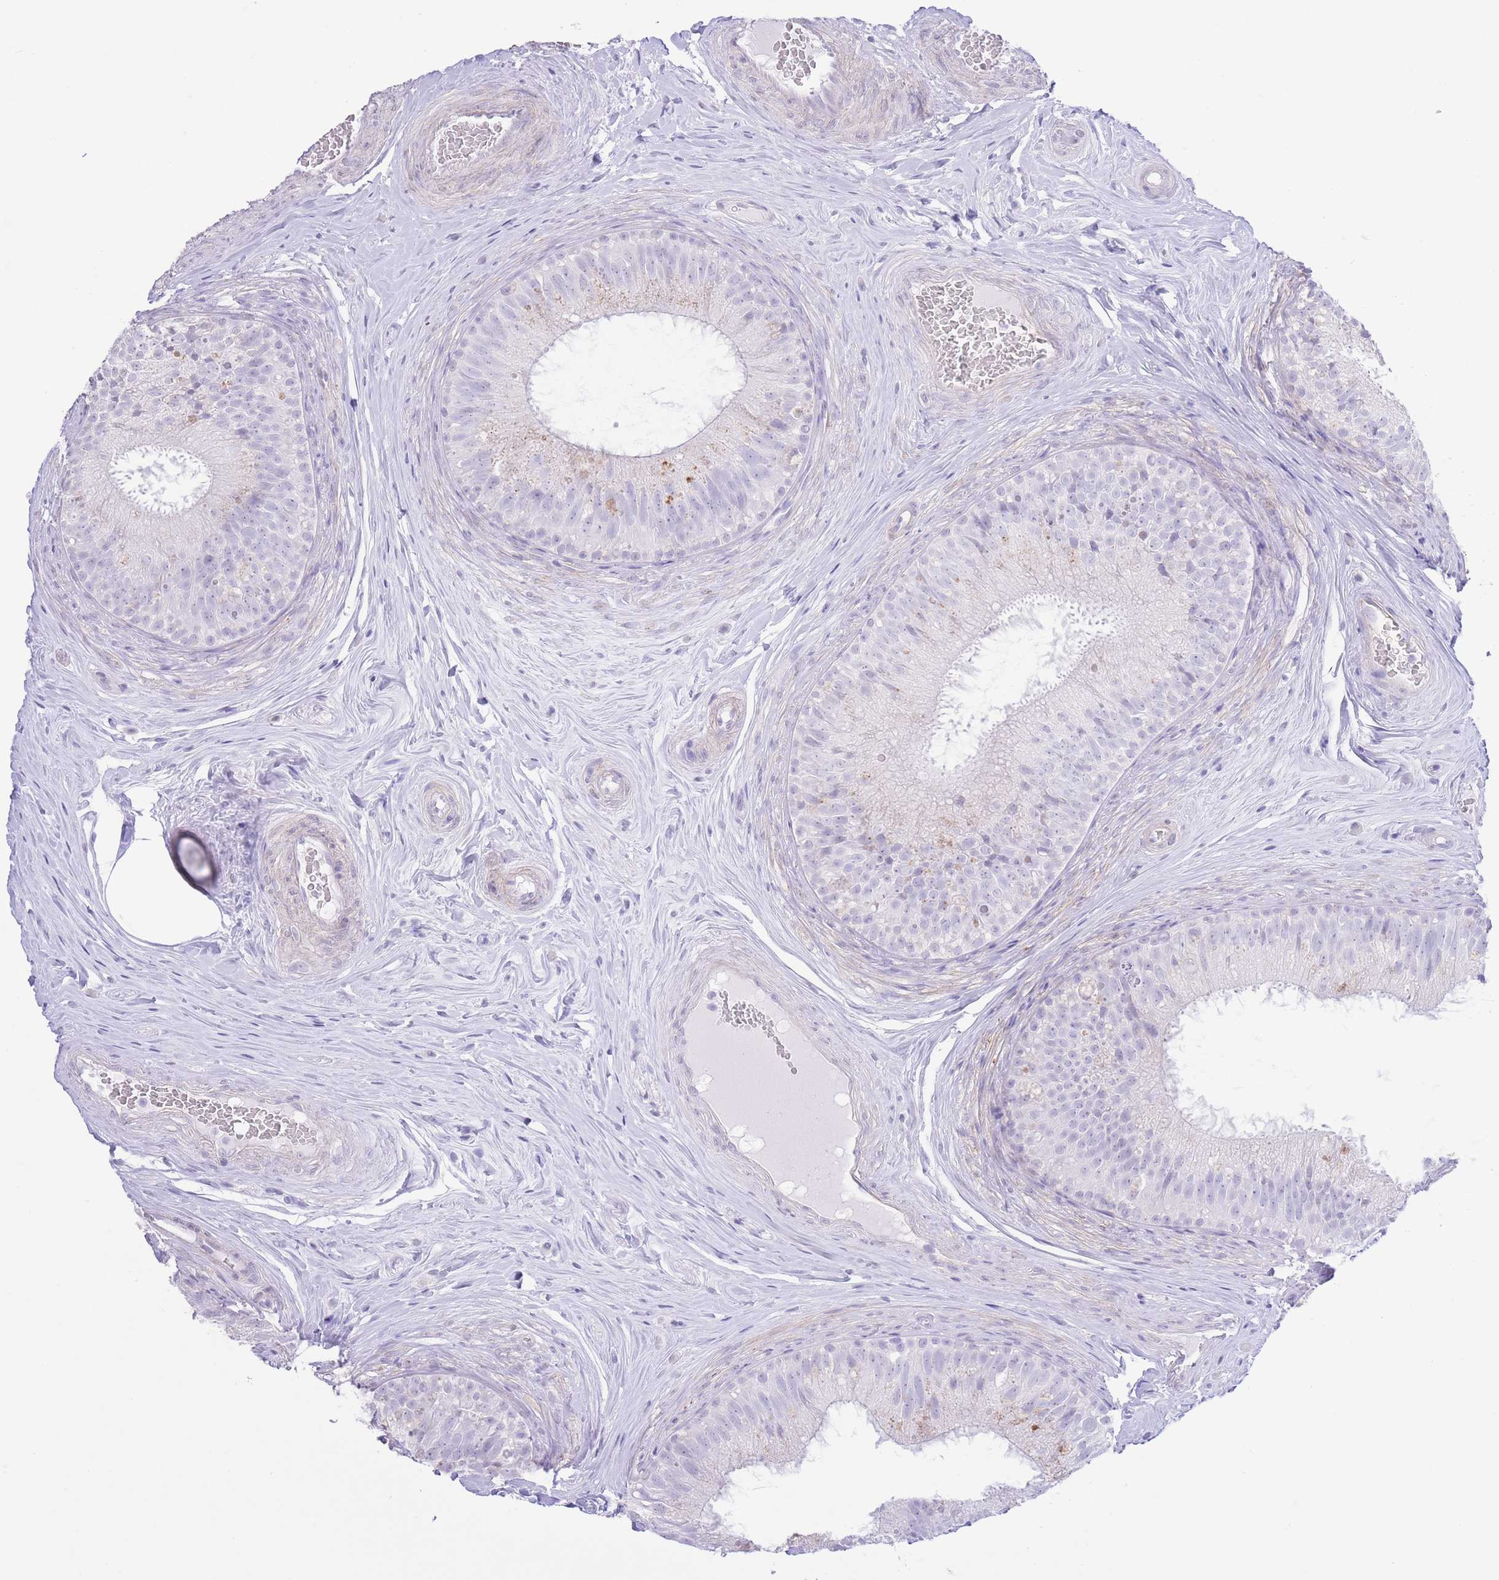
{"staining": {"intensity": "moderate", "quantity": "<25%", "location": "cytoplasmic/membranous"}, "tissue": "epididymis", "cell_type": "Glandular cells", "image_type": "normal", "snomed": [{"axis": "morphology", "description": "Normal tissue, NOS"}, {"axis": "topography", "description": "Epididymis"}], "caption": "Moderate cytoplasmic/membranous expression for a protein is identified in about <25% of glandular cells of benign epididymis using immunohistochemistry.", "gene": "PKLR", "patient": {"sex": "male", "age": 34}}